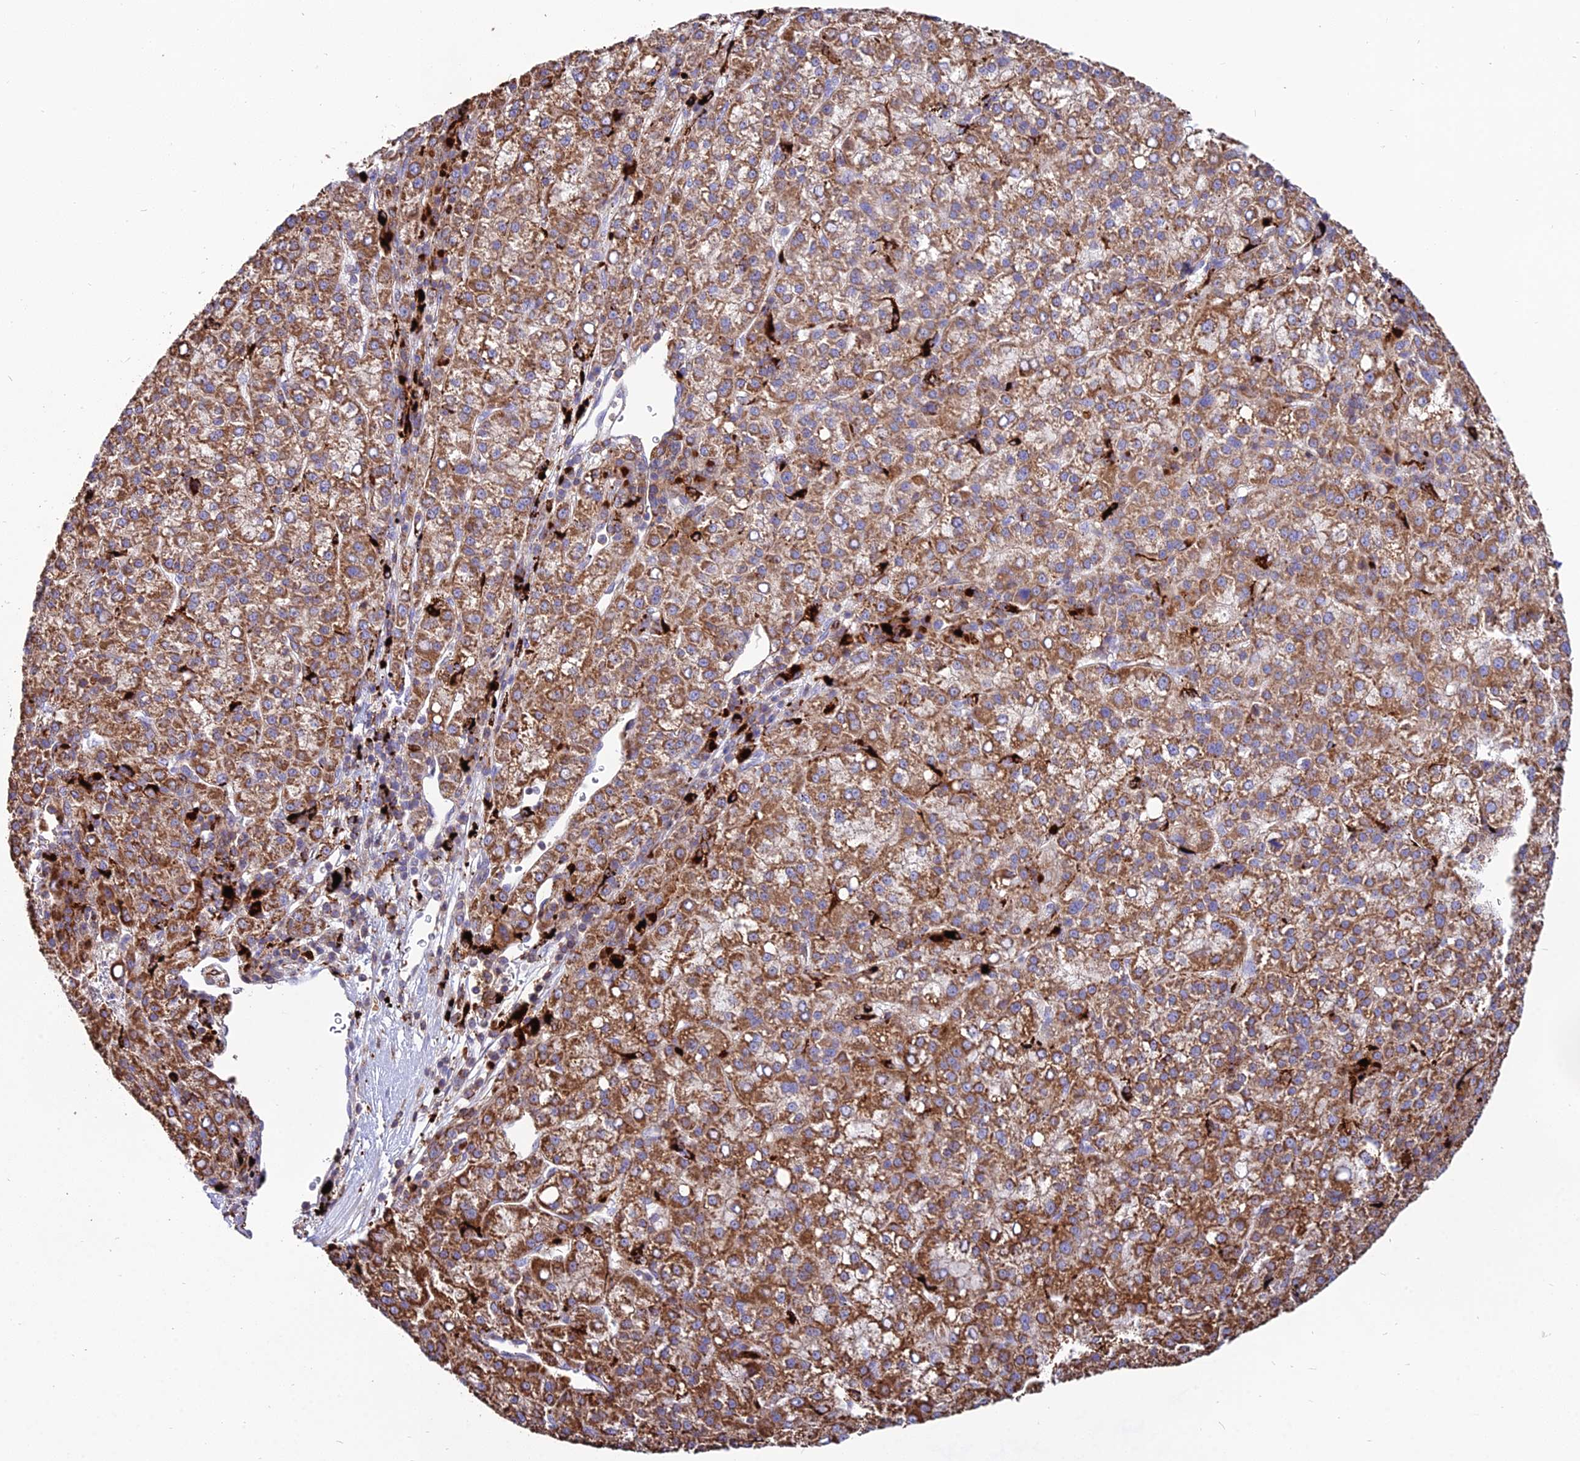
{"staining": {"intensity": "moderate", "quantity": ">75%", "location": "cytoplasmic/membranous"}, "tissue": "liver cancer", "cell_type": "Tumor cells", "image_type": "cancer", "snomed": [{"axis": "morphology", "description": "Carcinoma, Hepatocellular, NOS"}, {"axis": "topography", "description": "Liver"}], "caption": "Immunohistochemical staining of human liver cancer (hepatocellular carcinoma) displays medium levels of moderate cytoplasmic/membranous positivity in about >75% of tumor cells. (IHC, brightfield microscopy, high magnification).", "gene": "PNLIPRP3", "patient": {"sex": "female", "age": 58}}